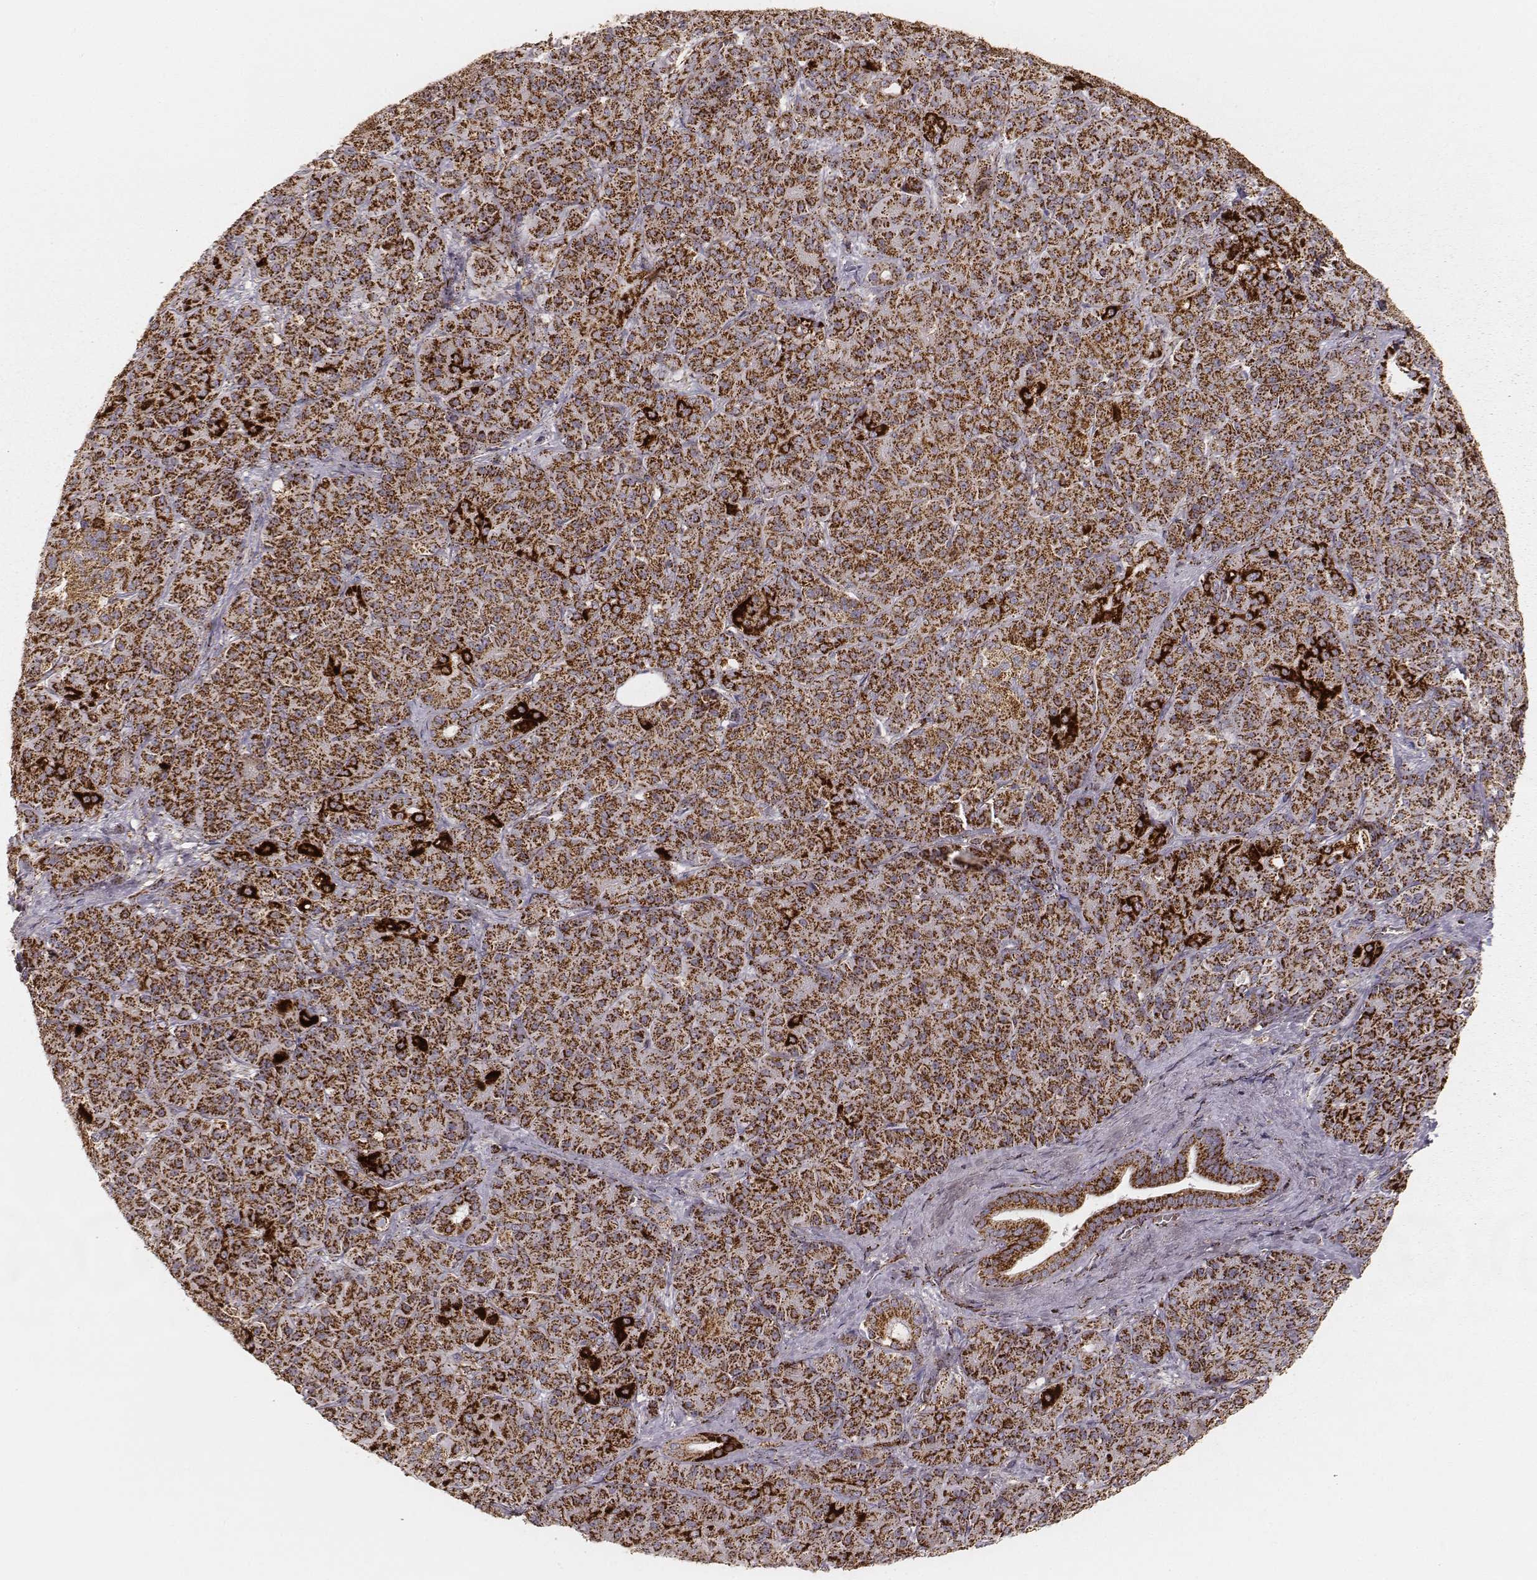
{"staining": {"intensity": "strong", "quantity": ">75%", "location": "cytoplasmic/membranous"}, "tissue": "pancreatic cancer", "cell_type": "Tumor cells", "image_type": "cancer", "snomed": [{"axis": "morphology", "description": "Normal tissue, NOS"}, {"axis": "morphology", "description": "Inflammation, NOS"}, {"axis": "morphology", "description": "Adenocarcinoma, NOS"}, {"axis": "topography", "description": "Pancreas"}], "caption": "Protein staining of pancreatic cancer (adenocarcinoma) tissue displays strong cytoplasmic/membranous staining in about >75% of tumor cells.", "gene": "CS", "patient": {"sex": "male", "age": 57}}